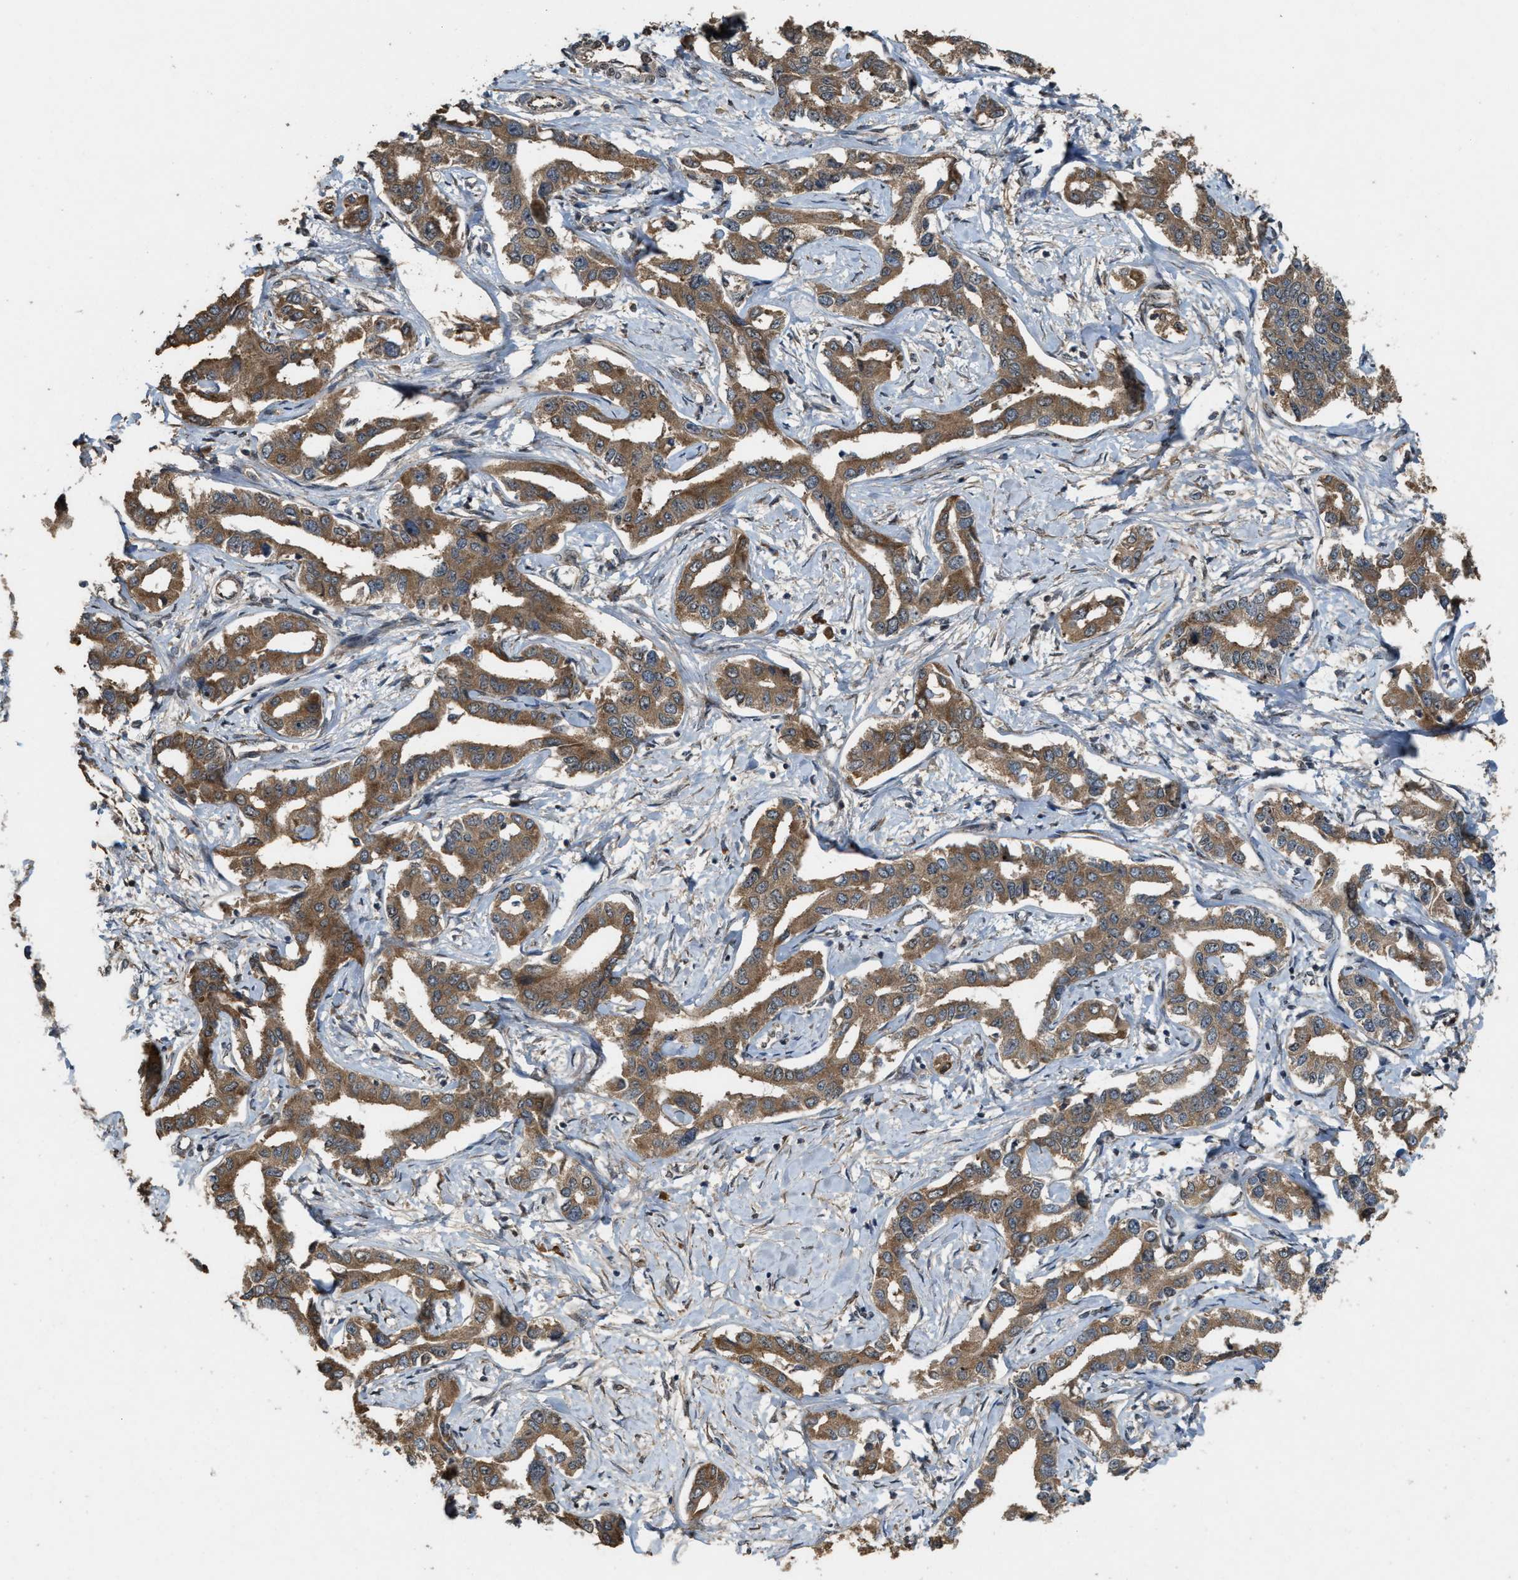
{"staining": {"intensity": "moderate", "quantity": ">75%", "location": "cytoplasmic/membranous"}, "tissue": "liver cancer", "cell_type": "Tumor cells", "image_type": "cancer", "snomed": [{"axis": "morphology", "description": "Cholangiocarcinoma"}, {"axis": "topography", "description": "Liver"}], "caption": "Immunohistochemistry (IHC) histopathology image of neoplastic tissue: human cholangiocarcinoma (liver) stained using immunohistochemistry shows medium levels of moderate protein expression localized specifically in the cytoplasmic/membranous of tumor cells, appearing as a cytoplasmic/membranous brown color.", "gene": "ARHGEF5", "patient": {"sex": "male", "age": 59}}